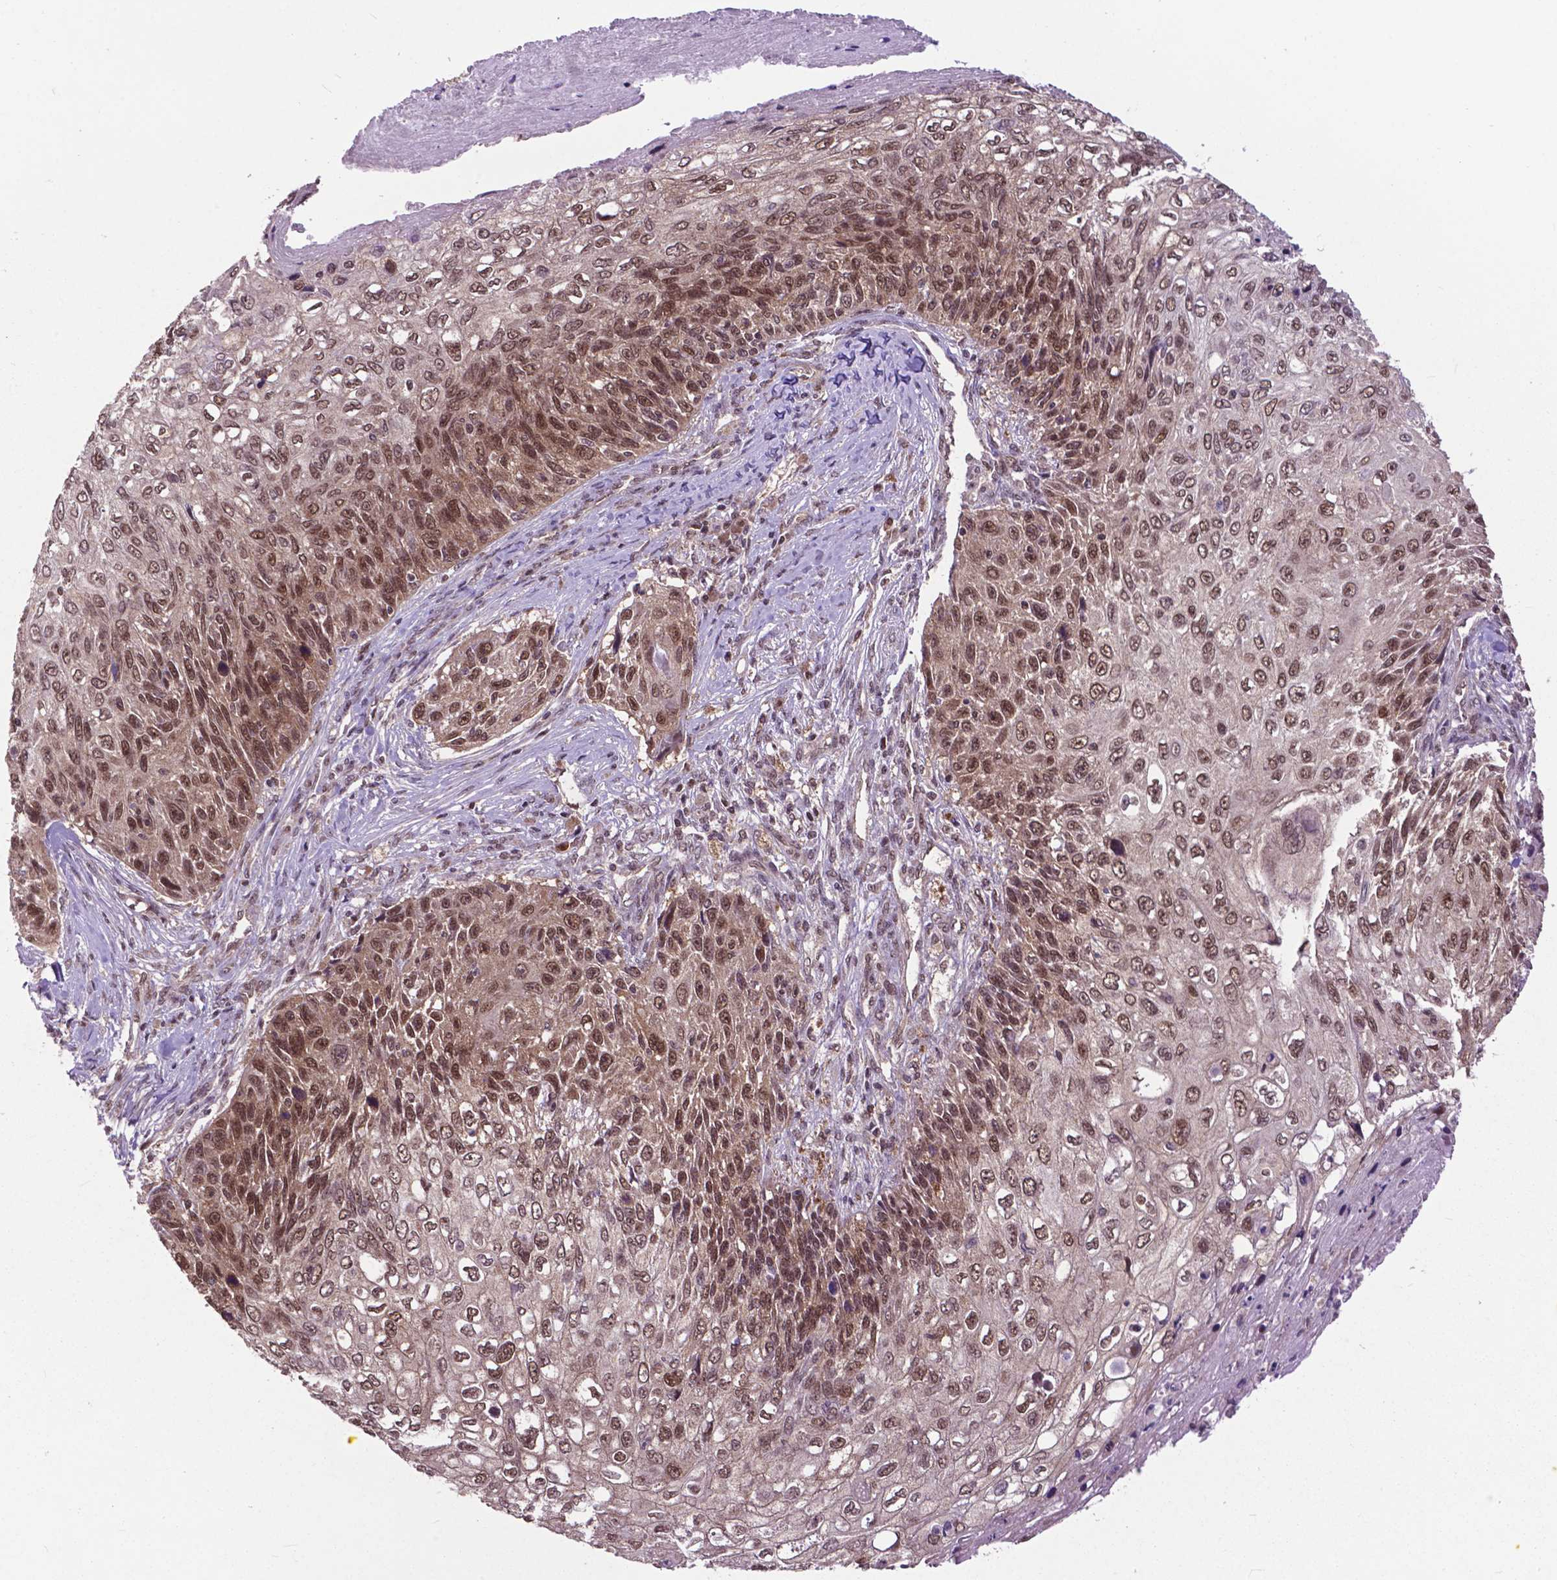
{"staining": {"intensity": "moderate", "quantity": ">75%", "location": "nuclear"}, "tissue": "skin cancer", "cell_type": "Tumor cells", "image_type": "cancer", "snomed": [{"axis": "morphology", "description": "Squamous cell carcinoma, NOS"}, {"axis": "topography", "description": "Skin"}], "caption": "Immunohistochemical staining of squamous cell carcinoma (skin) exhibits moderate nuclear protein positivity in approximately >75% of tumor cells.", "gene": "FAF1", "patient": {"sex": "male", "age": 92}}